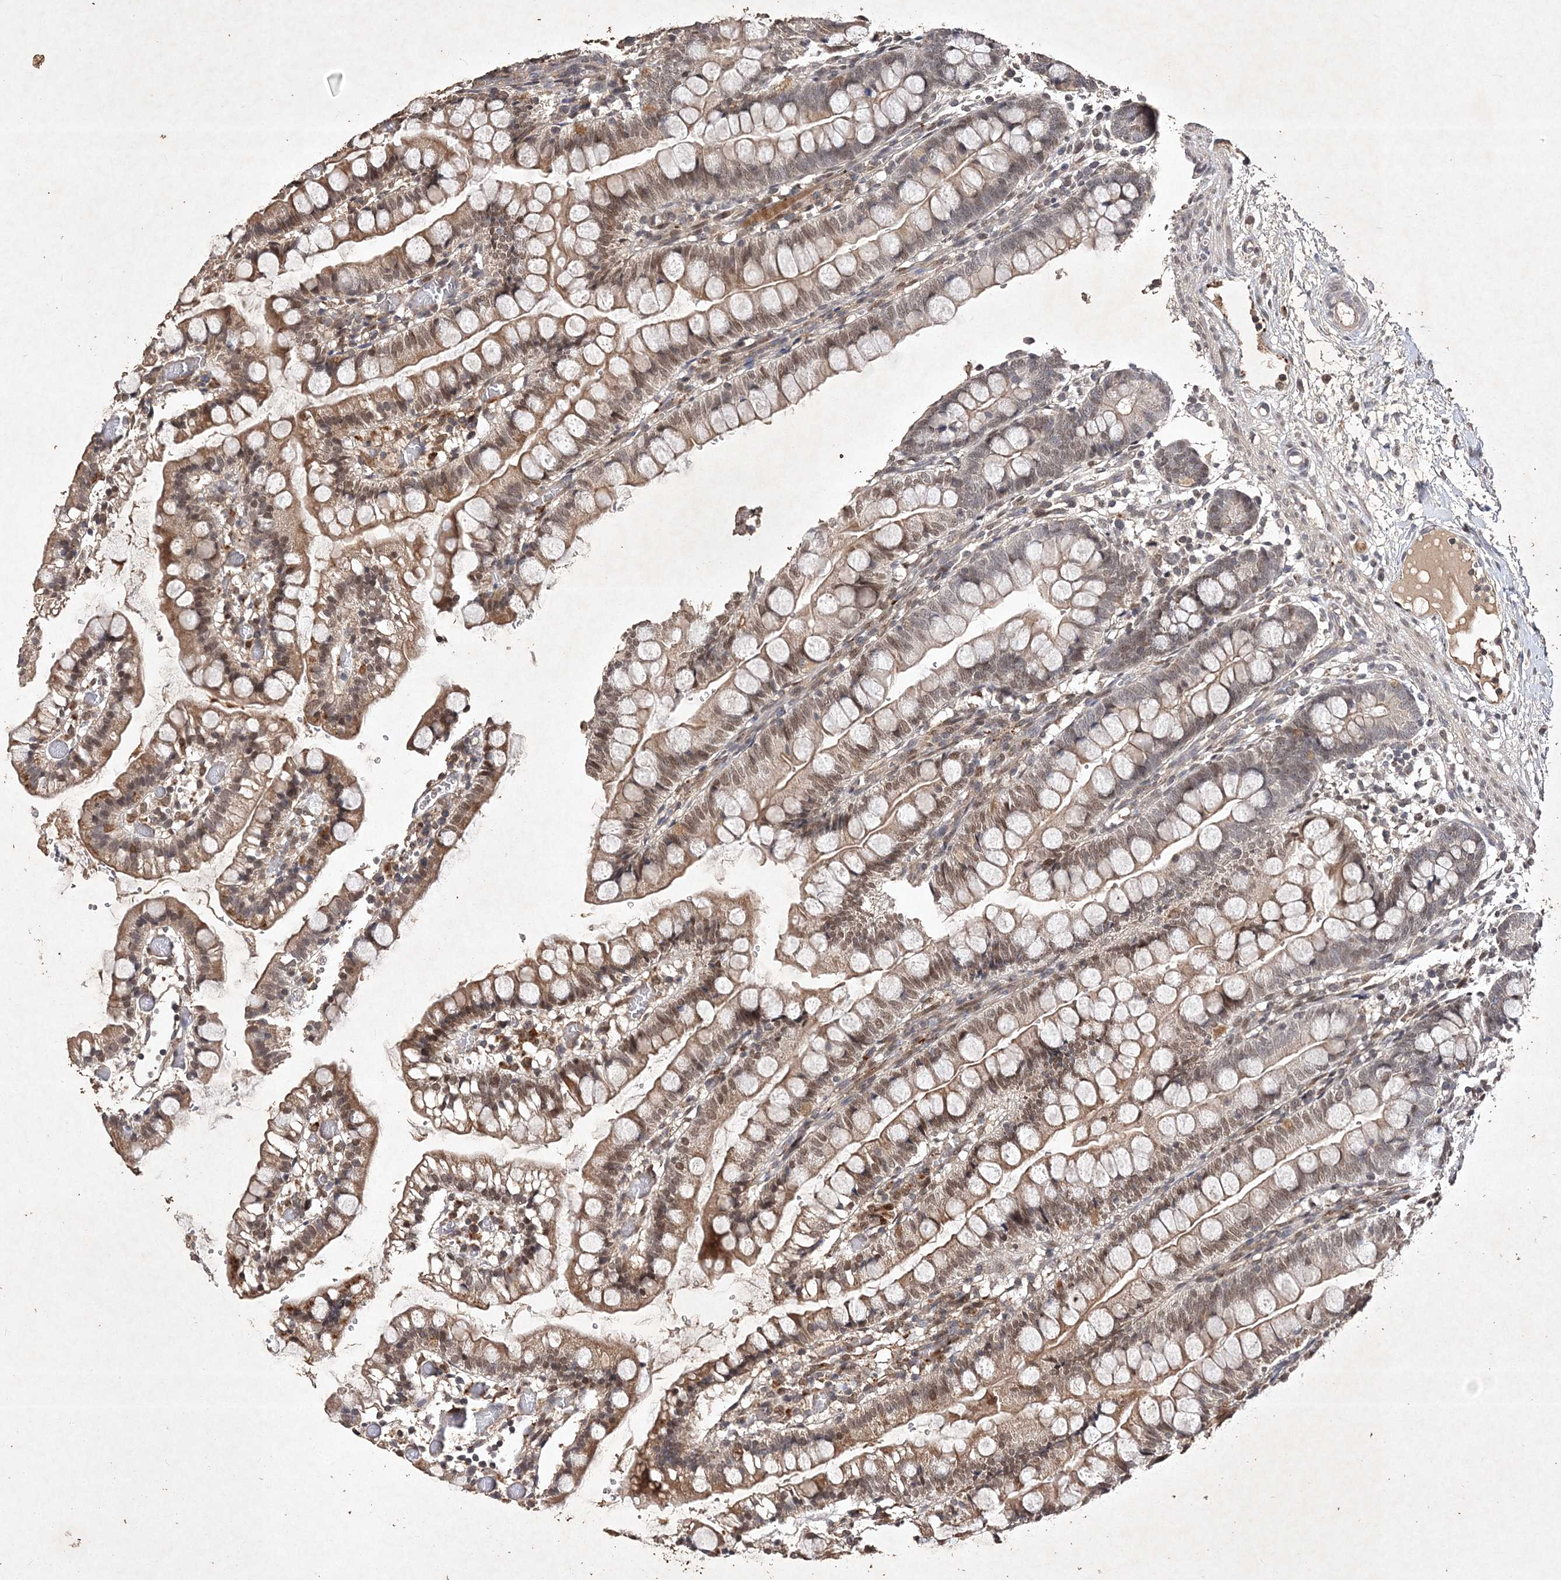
{"staining": {"intensity": "moderate", "quantity": ">75%", "location": "cytoplasmic/membranous,nuclear"}, "tissue": "small intestine", "cell_type": "Glandular cells", "image_type": "normal", "snomed": [{"axis": "morphology", "description": "Normal tissue, NOS"}, {"axis": "morphology", "description": "Developmental malformation"}, {"axis": "topography", "description": "Small intestine"}], "caption": "IHC of benign human small intestine shows medium levels of moderate cytoplasmic/membranous,nuclear staining in about >75% of glandular cells.", "gene": "C3orf38", "patient": {"sex": "male"}}